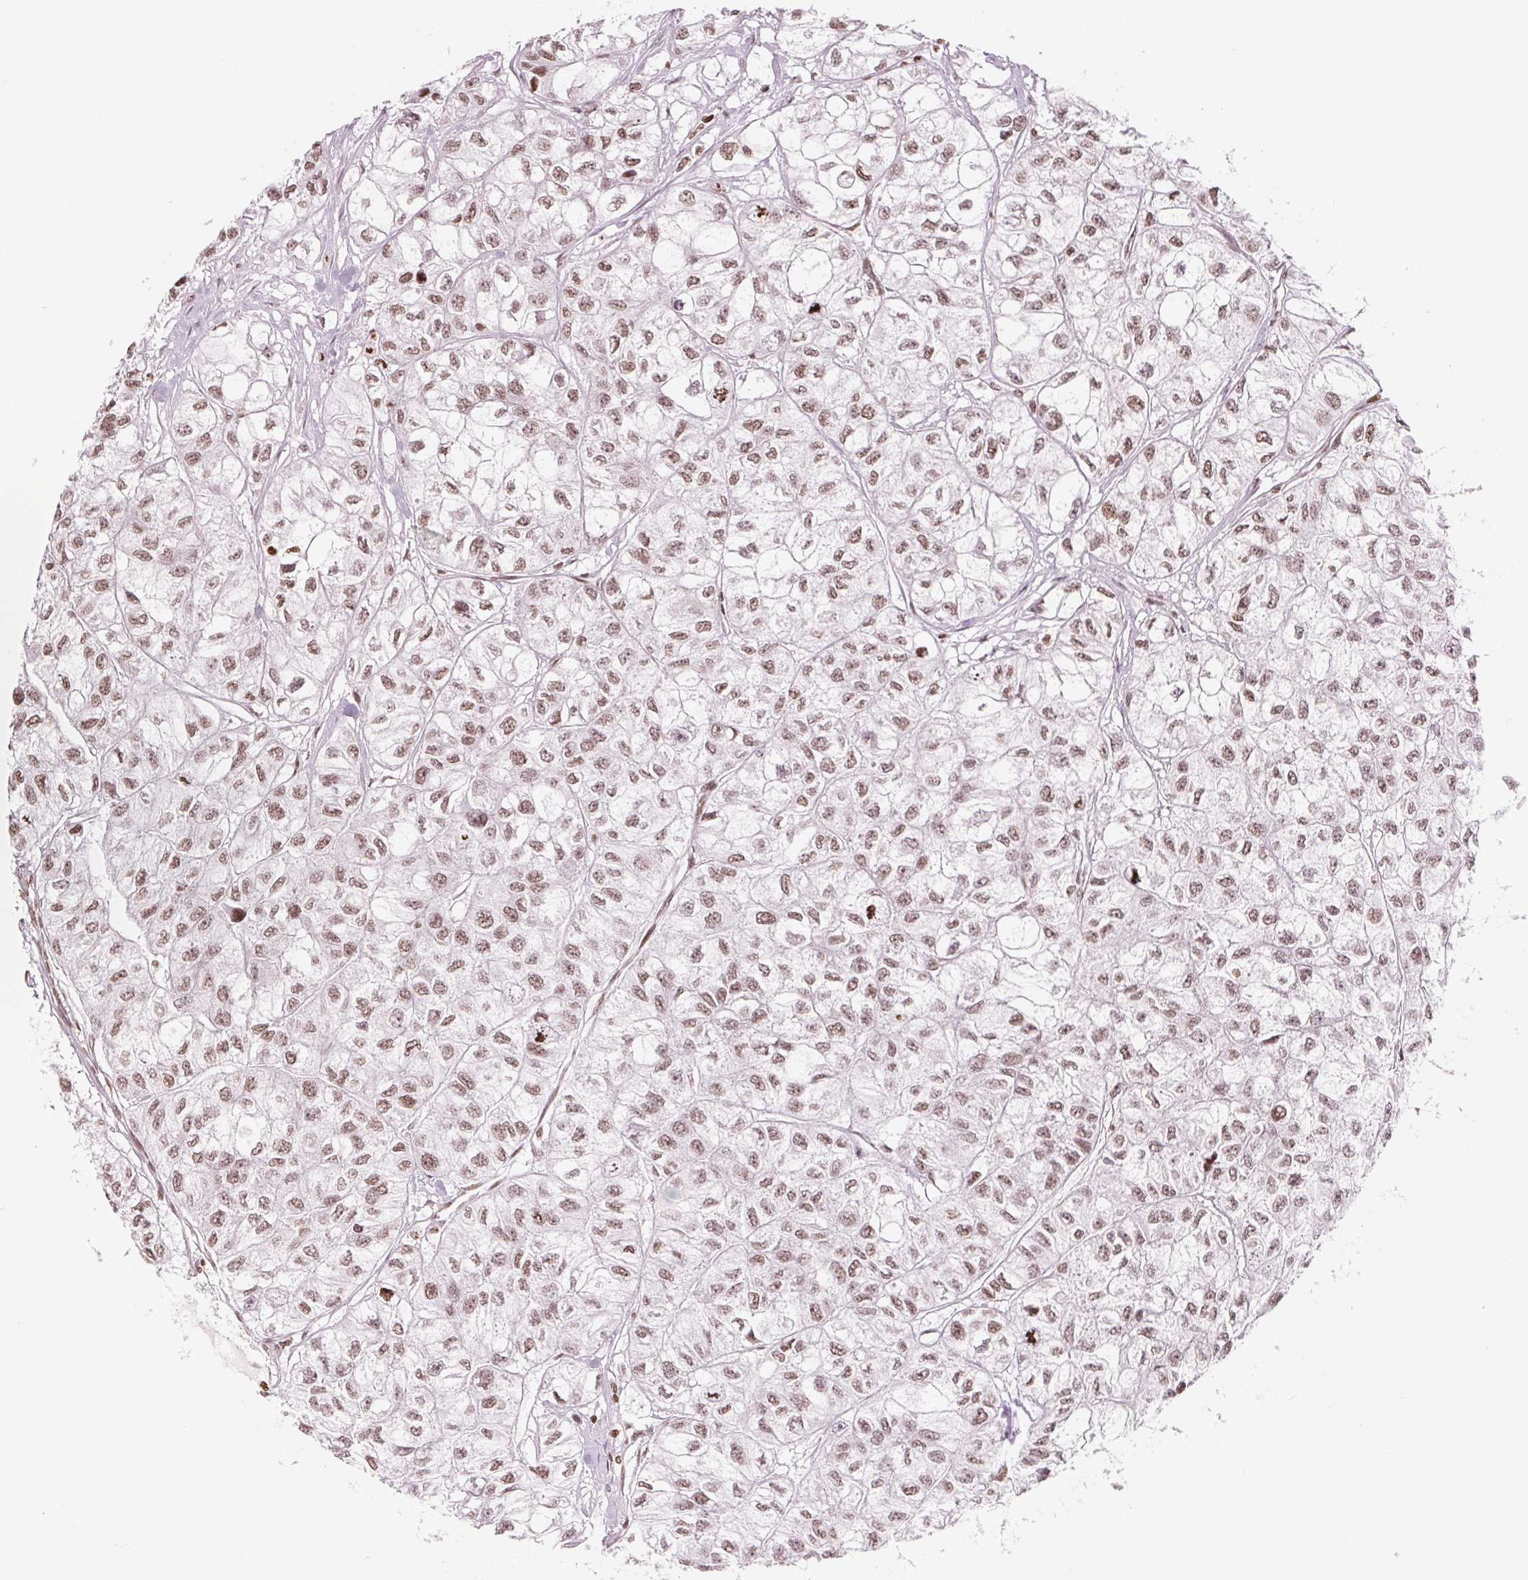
{"staining": {"intensity": "moderate", "quantity": ">75%", "location": "nuclear"}, "tissue": "renal cancer", "cell_type": "Tumor cells", "image_type": "cancer", "snomed": [{"axis": "morphology", "description": "Adenocarcinoma, NOS"}, {"axis": "topography", "description": "Kidney"}], "caption": "Adenocarcinoma (renal) was stained to show a protein in brown. There is medium levels of moderate nuclear staining in about >75% of tumor cells.", "gene": "SMIM12", "patient": {"sex": "male", "age": 56}}